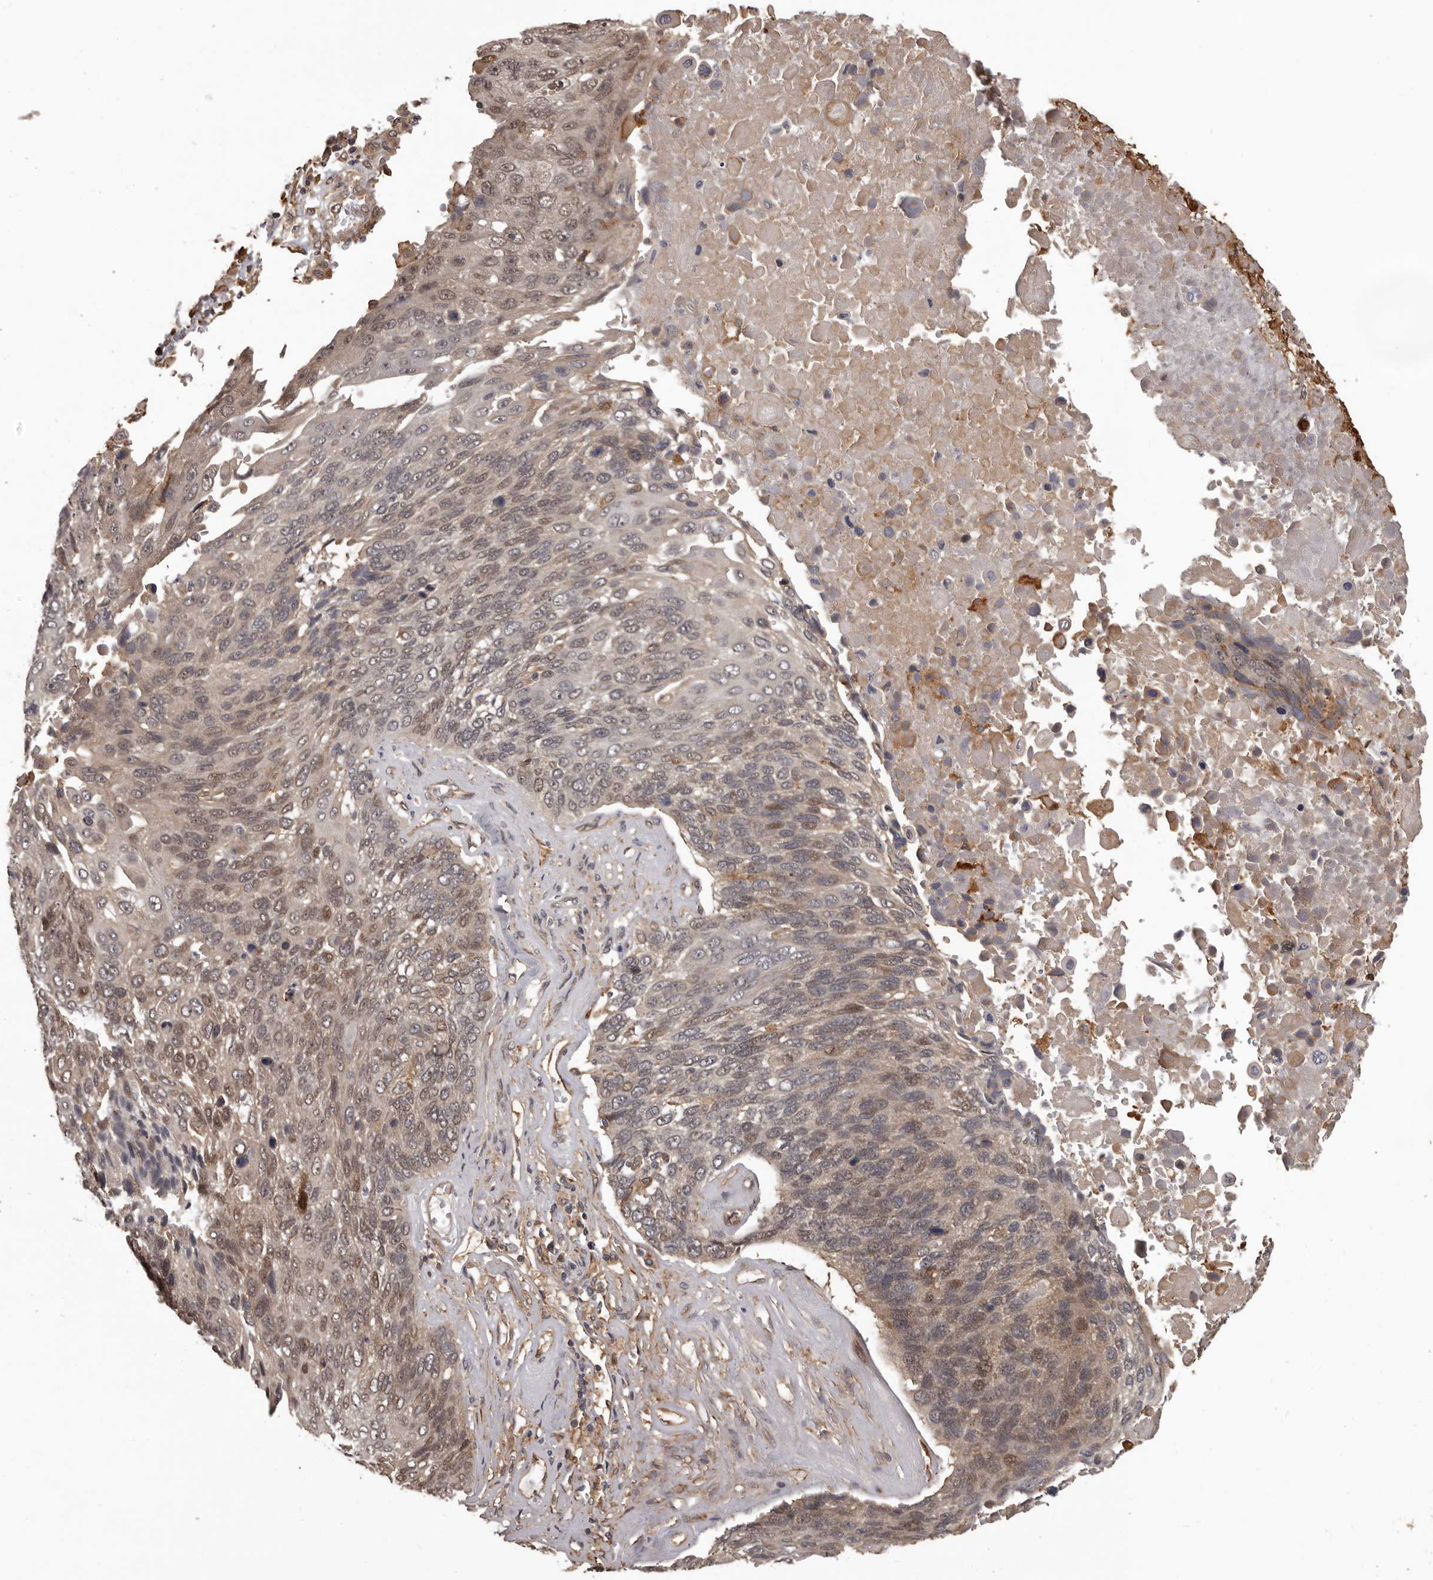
{"staining": {"intensity": "weak", "quantity": "25%-75%", "location": "cytoplasmic/membranous,nuclear"}, "tissue": "lung cancer", "cell_type": "Tumor cells", "image_type": "cancer", "snomed": [{"axis": "morphology", "description": "Squamous cell carcinoma, NOS"}, {"axis": "topography", "description": "Lung"}], "caption": "Human lung cancer stained with a protein marker displays weak staining in tumor cells.", "gene": "SLITRK6", "patient": {"sex": "male", "age": 66}}